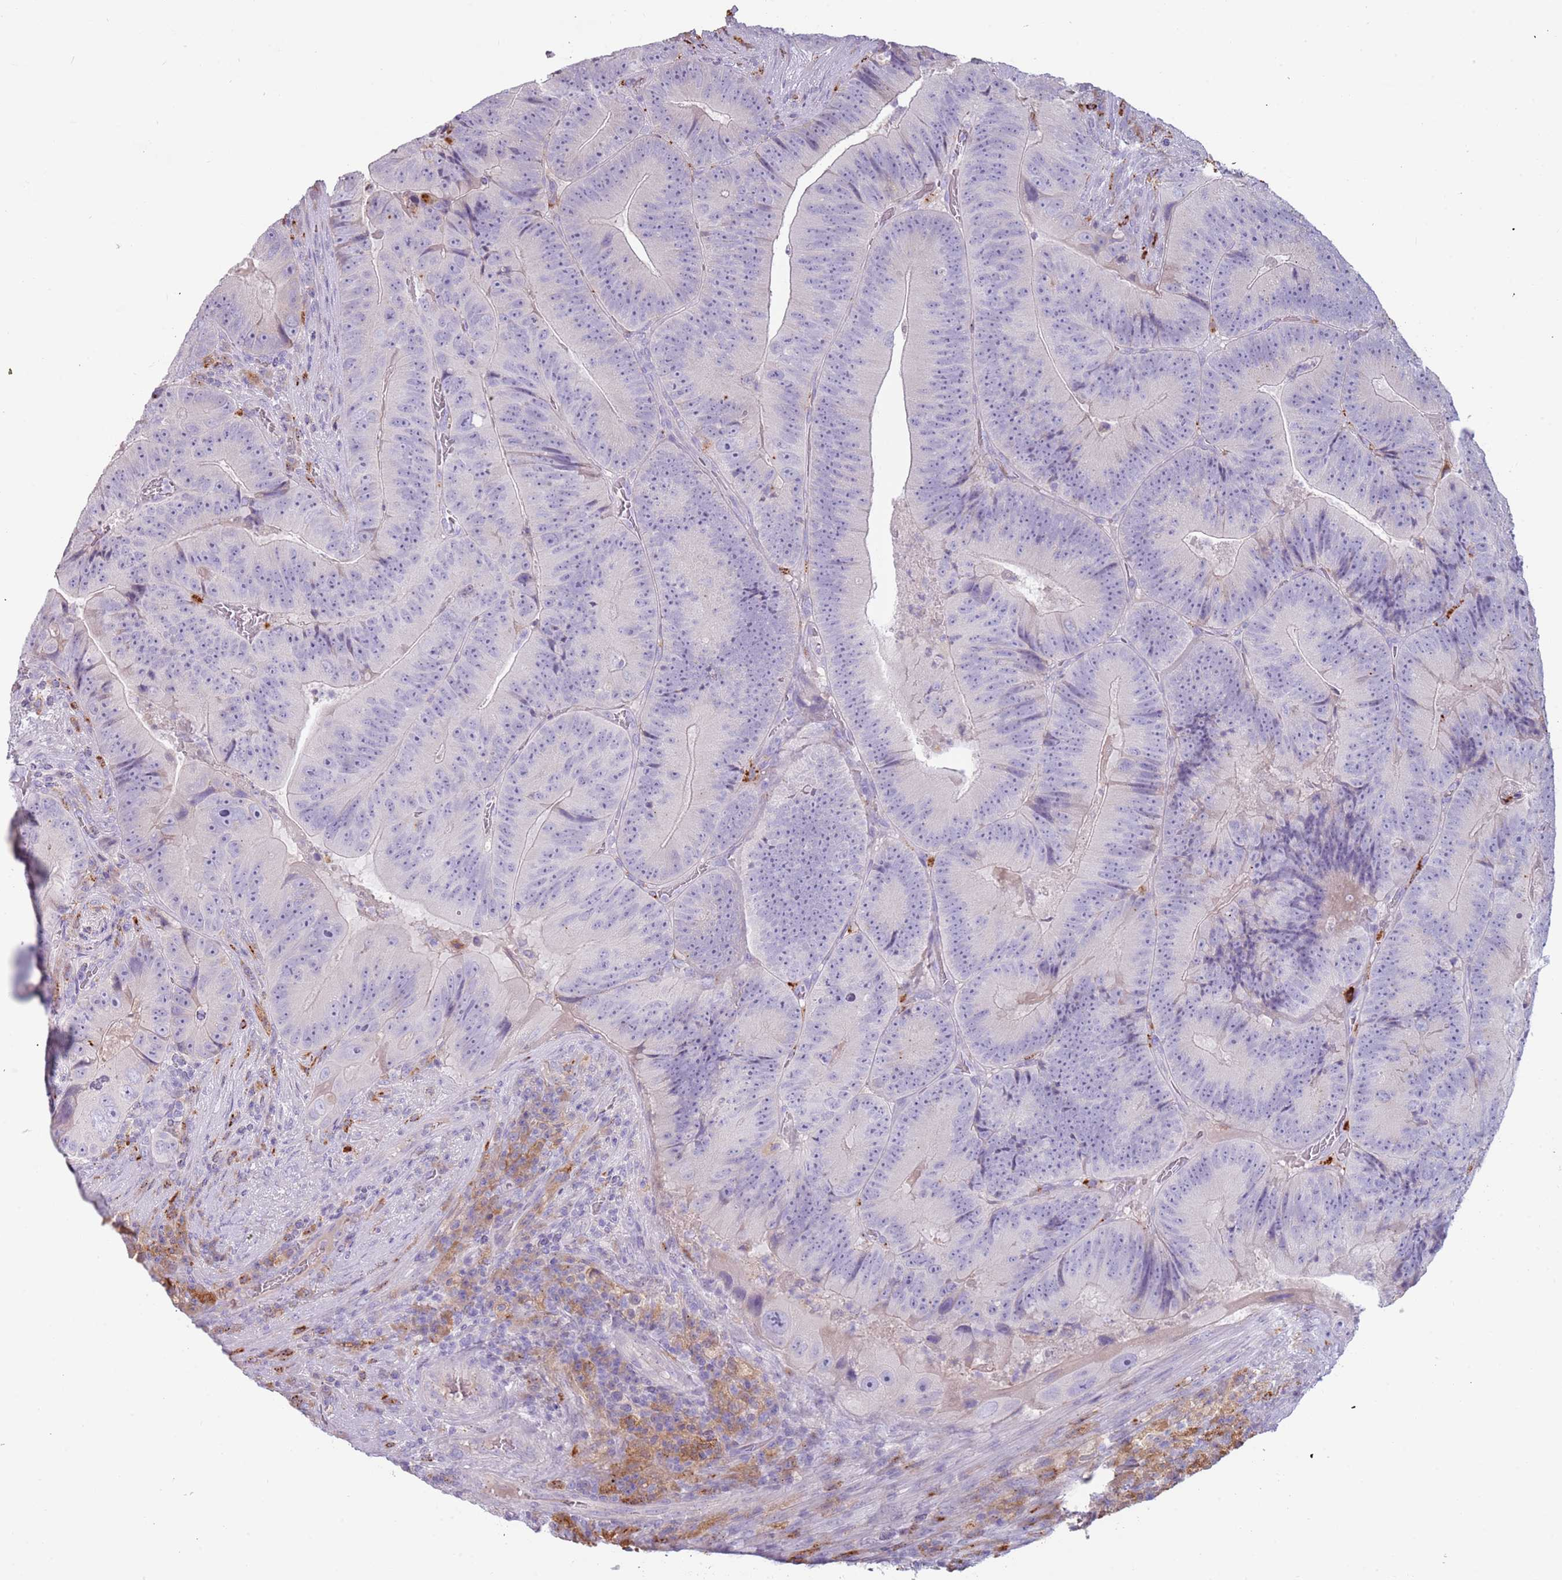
{"staining": {"intensity": "negative", "quantity": "none", "location": "none"}, "tissue": "colorectal cancer", "cell_type": "Tumor cells", "image_type": "cancer", "snomed": [{"axis": "morphology", "description": "Adenocarcinoma, NOS"}, {"axis": "topography", "description": "Colon"}], "caption": "Colorectal cancer was stained to show a protein in brown. There is no significant expression in tumor cells. Nuclei are stained in blue.", "gene": "NWD2", "patient": {"sex": "female", "age": 86}}